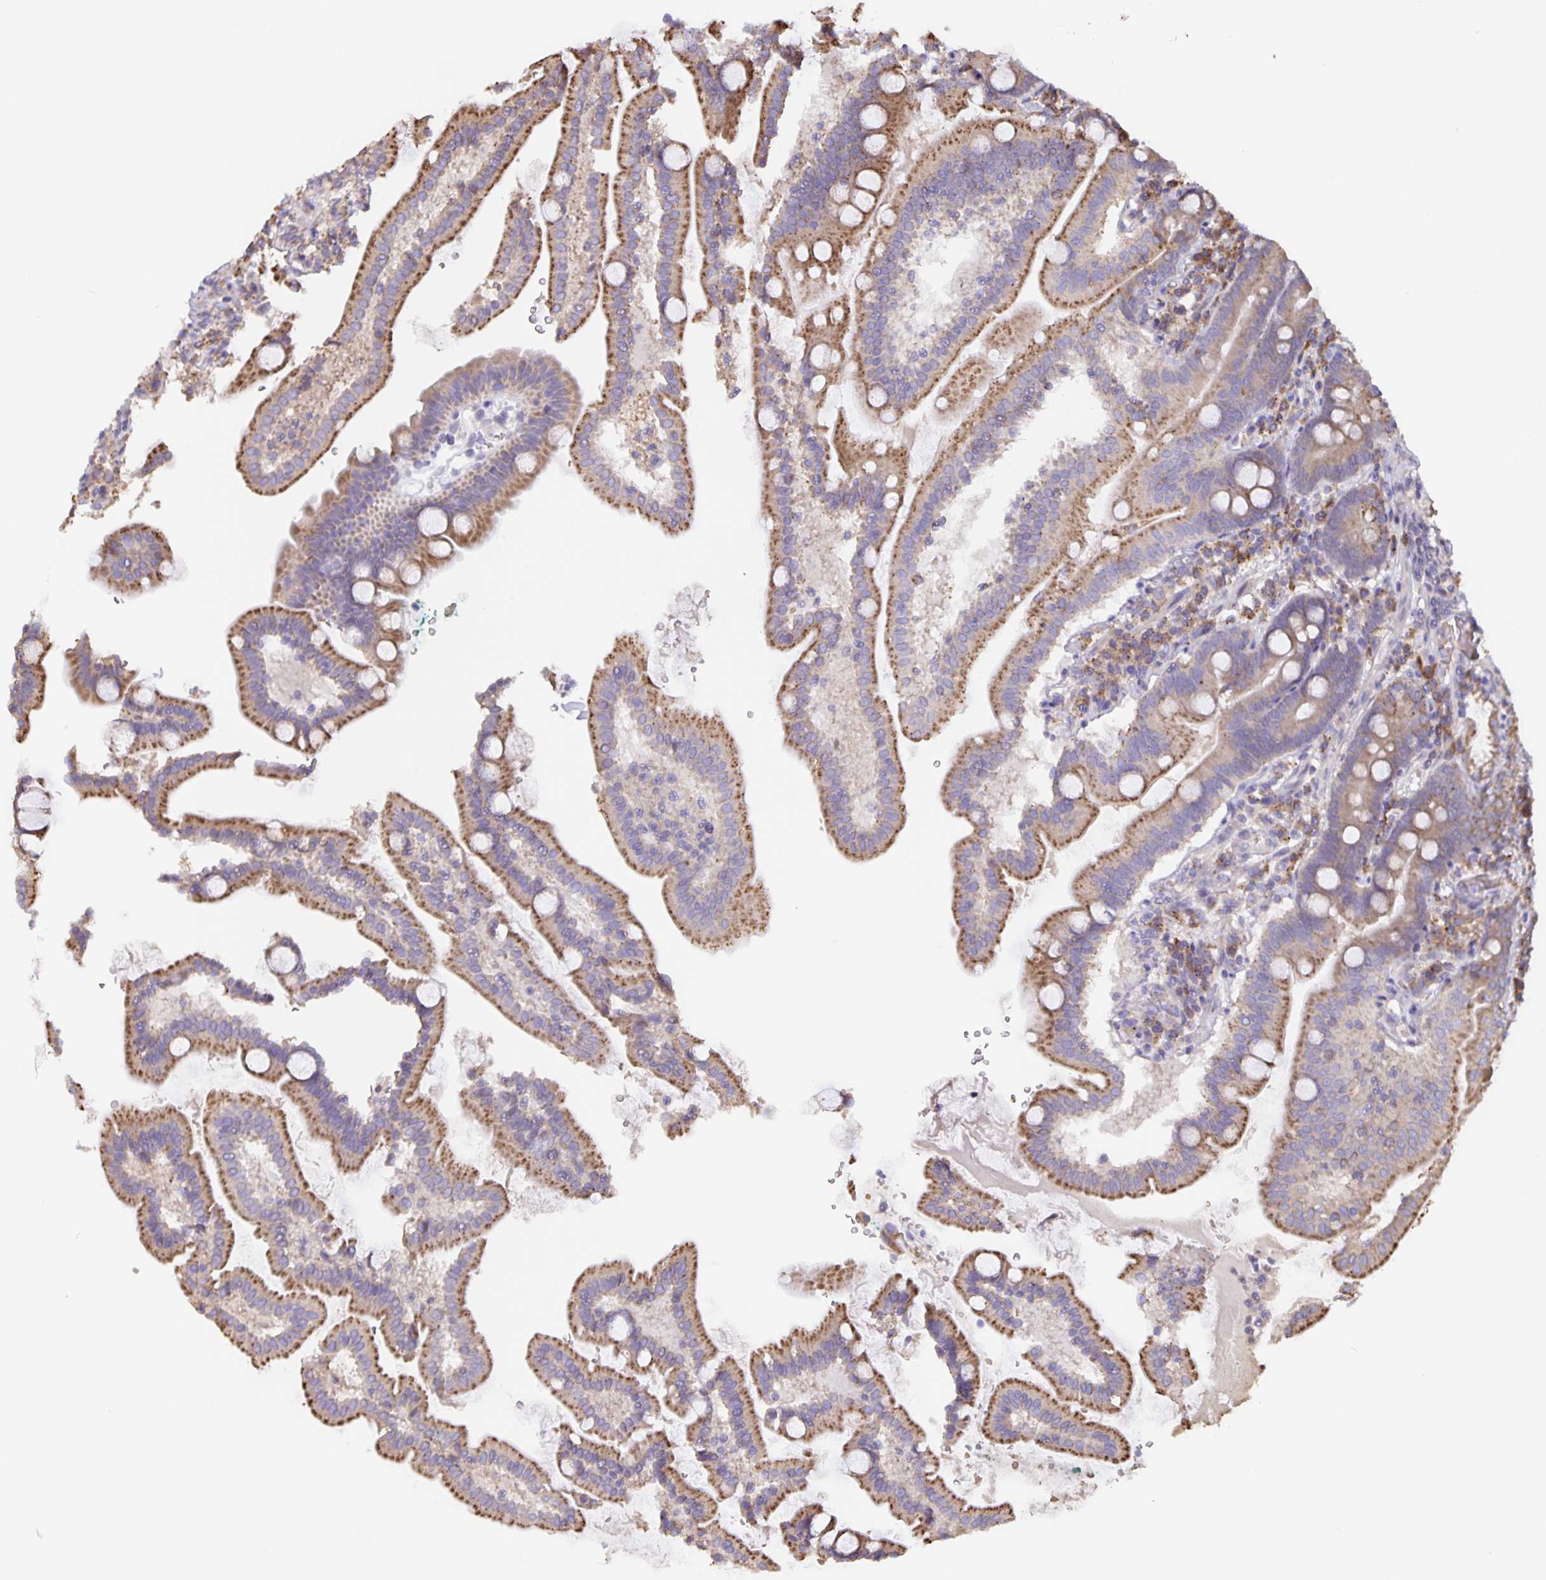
{"staining": {"intensity": "moderate", "quantity": ">75%", "location": "cytoplasmic/membranous"}, "tissue": "duodenum", "cell_type": "Glandular cells", "image_type": "normal", "snomed": [{"axis": "morphology", "description": "Normal tissue, NOS"}, {"axis": "topography", "description": "Duodenum"}], "caption": "About >75% of glandular cells in unremarkable duodenum reveal moderate cytoplasmic/membranous protein expression as visualized by brown immunohistochemical staining.", "gene": "TMEM71", "patient": {"sex": "female", "age": 67}}